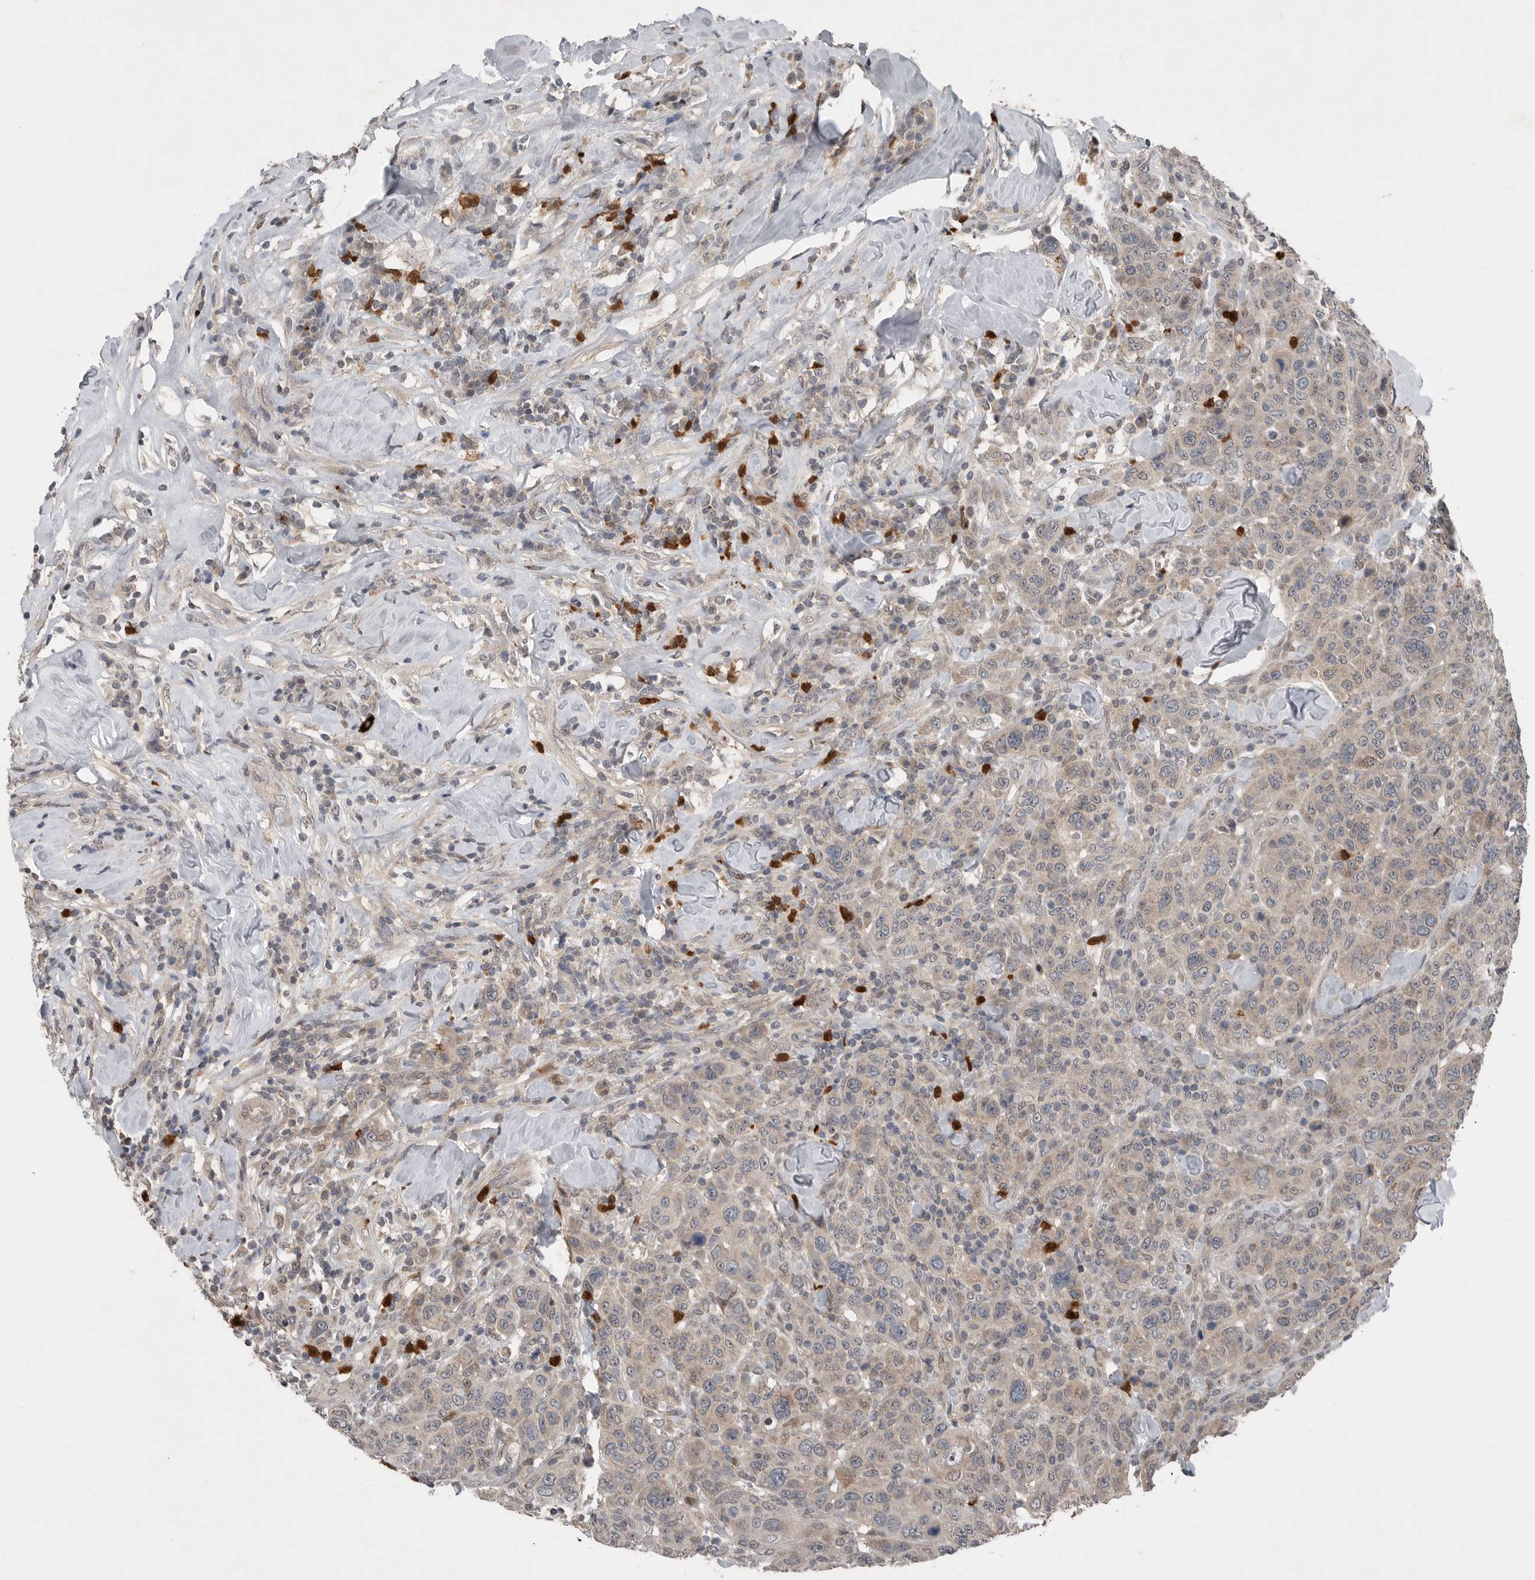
{"staining": {"intensity": "weak", "quantity": "25%-75%", "location": "cytoplasmic/membranous"}, "tissue": "breast cancer", "cell_type": "Tumor cells", "image_type": "cancer", "snomed": [{"axis": "morphology", "description": "Duct carcinoma"}, {"axis": "topography", "description": "Breast"}], "caption": "The micrograph demonstrates a brown stain indicating the presence of a protein in the cytoplasmic/membranous of tumor cells in breast infiltrating ductal carcinoma.", "gene": "SCP2", "patient": {"sex": "female", "age": 37}}